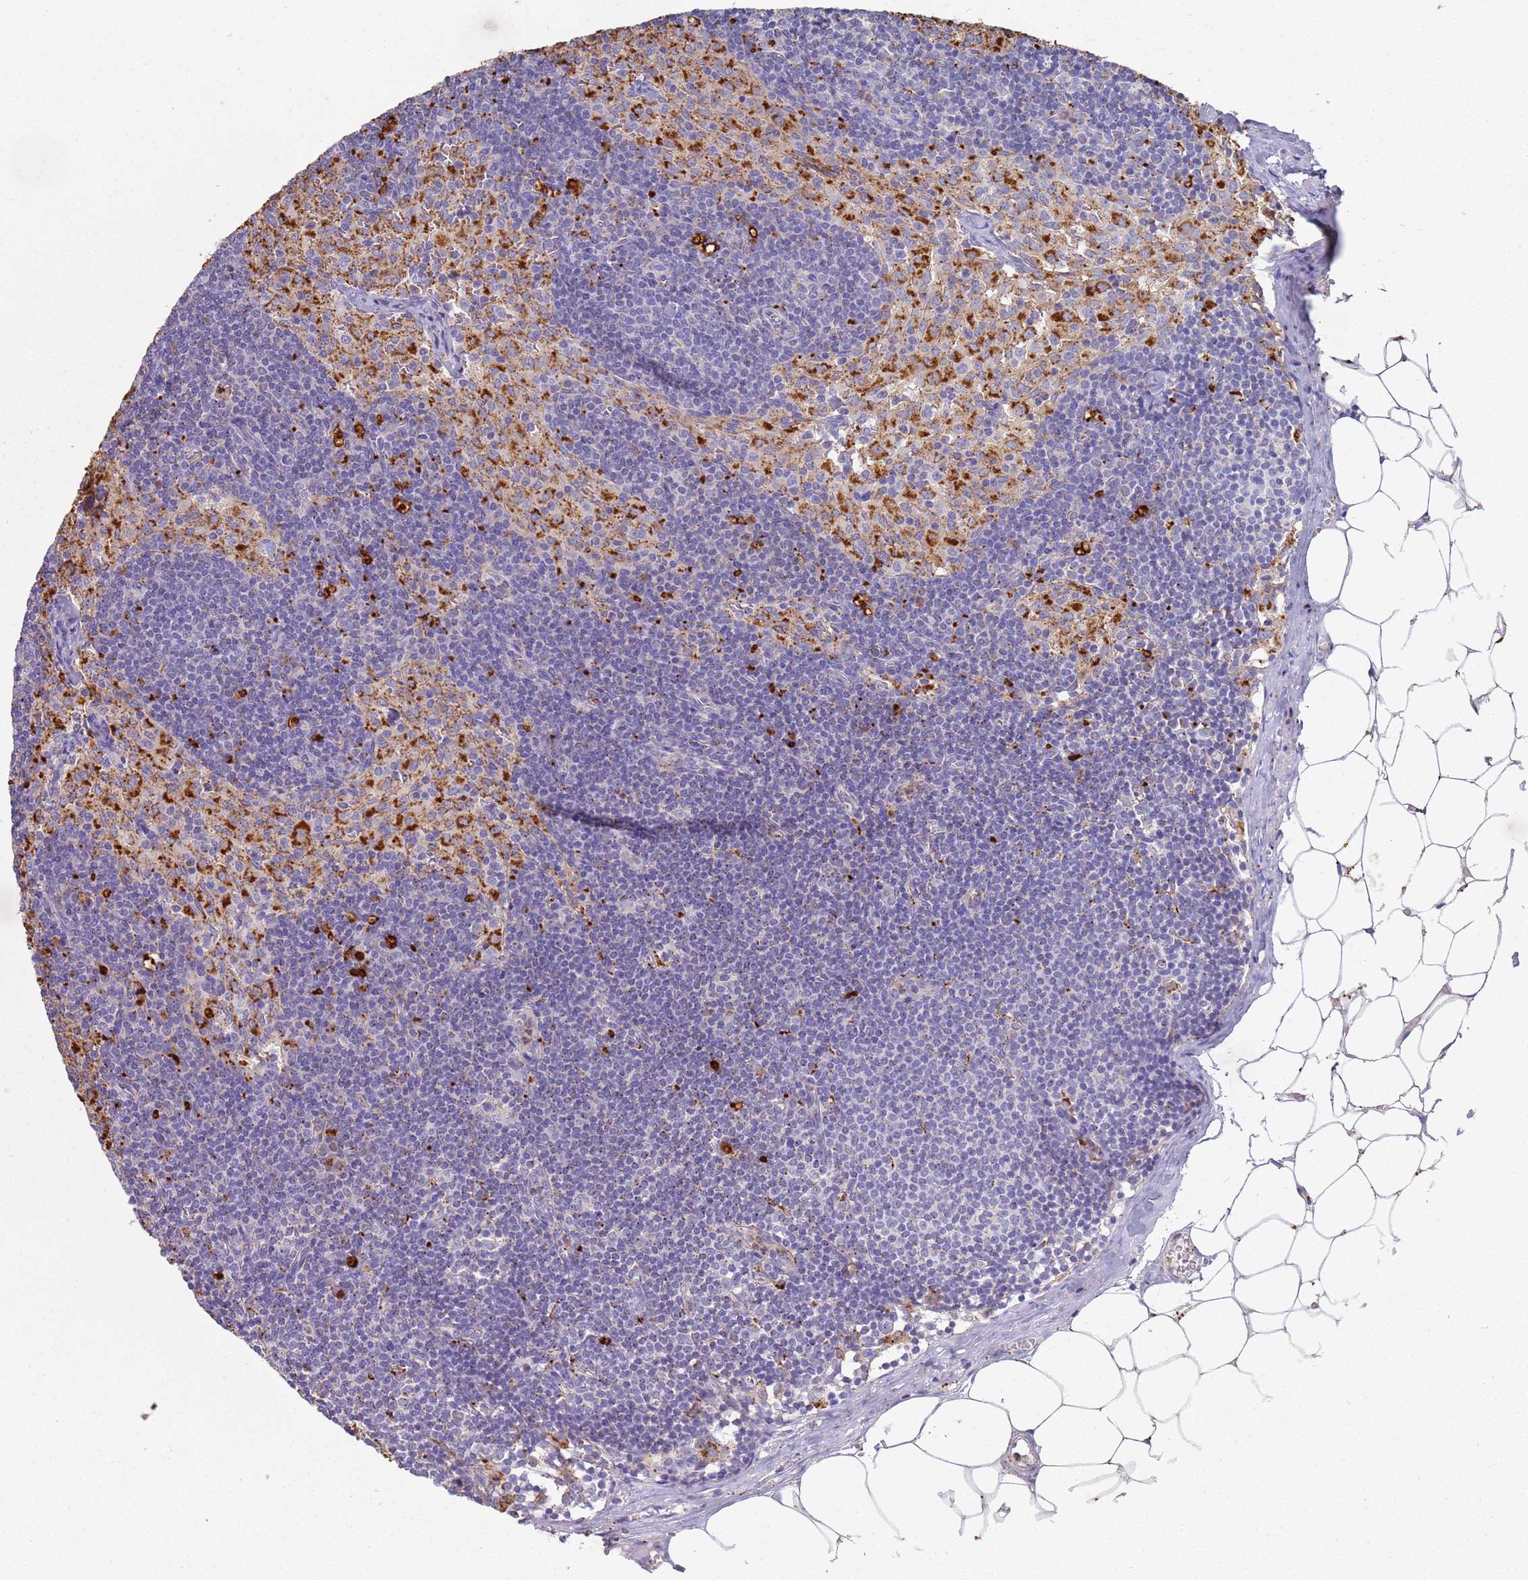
{"staining": {"intensity": "strong", "quantity": "<25%", "location": "cytoplasmic/membranous"}, "tissue": "lymph node", "cell_type": "Germinal center cells", "image_type": "normal", "snomed": [{"axis": "morphology", "description": "Normal tissue, NOS"}, {"axis": "topography", "description": "Lymph node"}], "caption": "IHC (DAB (3,3'-diaminobenzidine)) staining of unremarkable human lymph node reveals strong cytoplasmic/membranous protein staining in about <25% of germinal center cells.", "gene": "TMEM229B", "patient": {"sex": "female", "age": 42}}